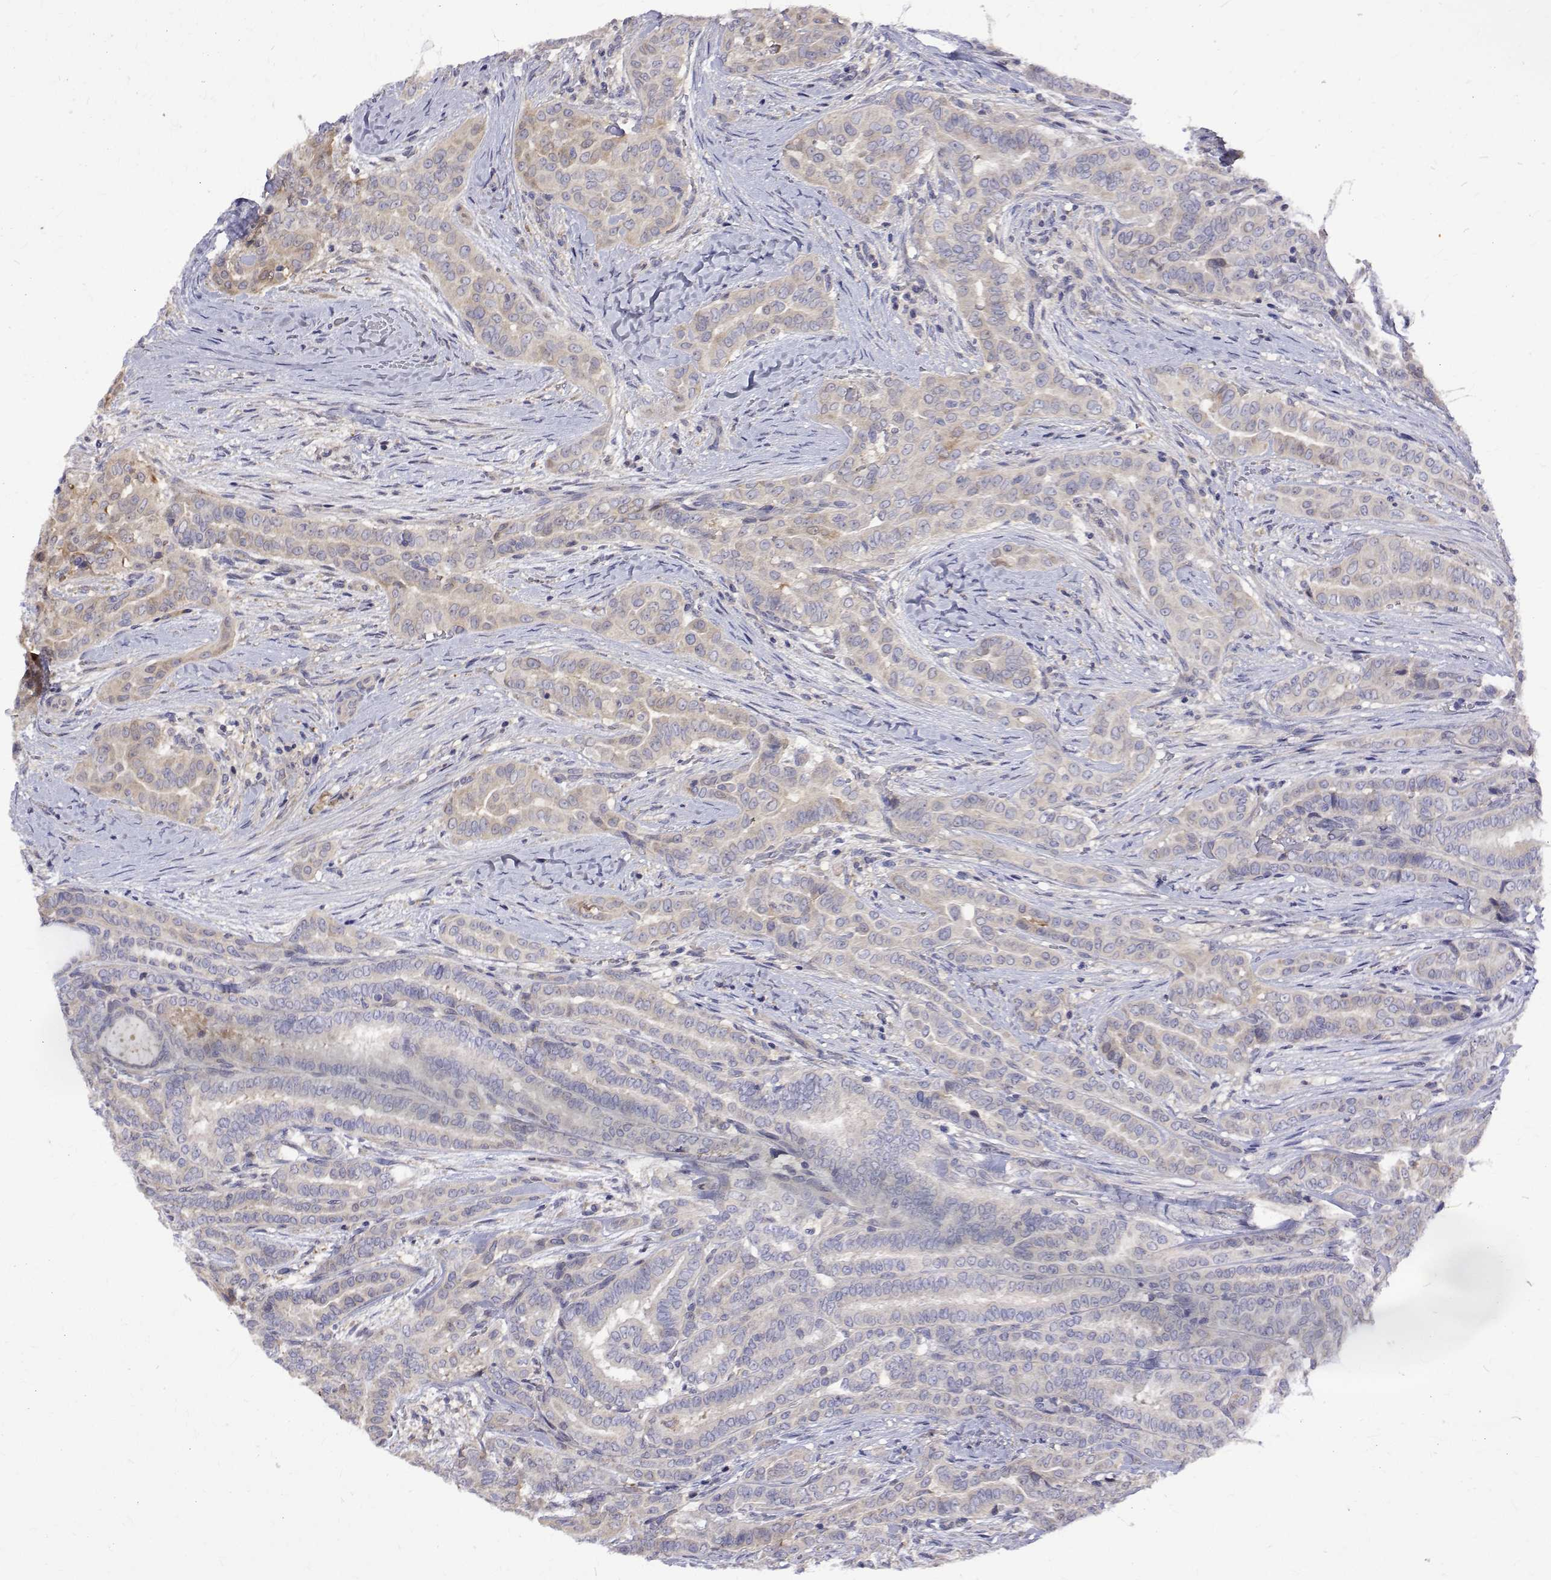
{"staining": {"intensity": "weak", "quantity": "<25%", "location": "cytoplasmic/membranous"}, "tissue": "thyroid cancer", "cell_type": "Tumor cells", "image_type": "cancer", "snomed": [{"axis": "morphology", "description": "Papillary adenocarcinoma, NOS"}, {"axis": "morphology", "description": "Papillary adenoma metastatic"}, {"axis": "topography", "description": "Thyroid gland"}], "caption": "Photomicrograph shows no protein staining in tumor cells of thyroid cancer tissue.", "gene": "PADI1", "patient": {"sex": "female", "age": 50}}